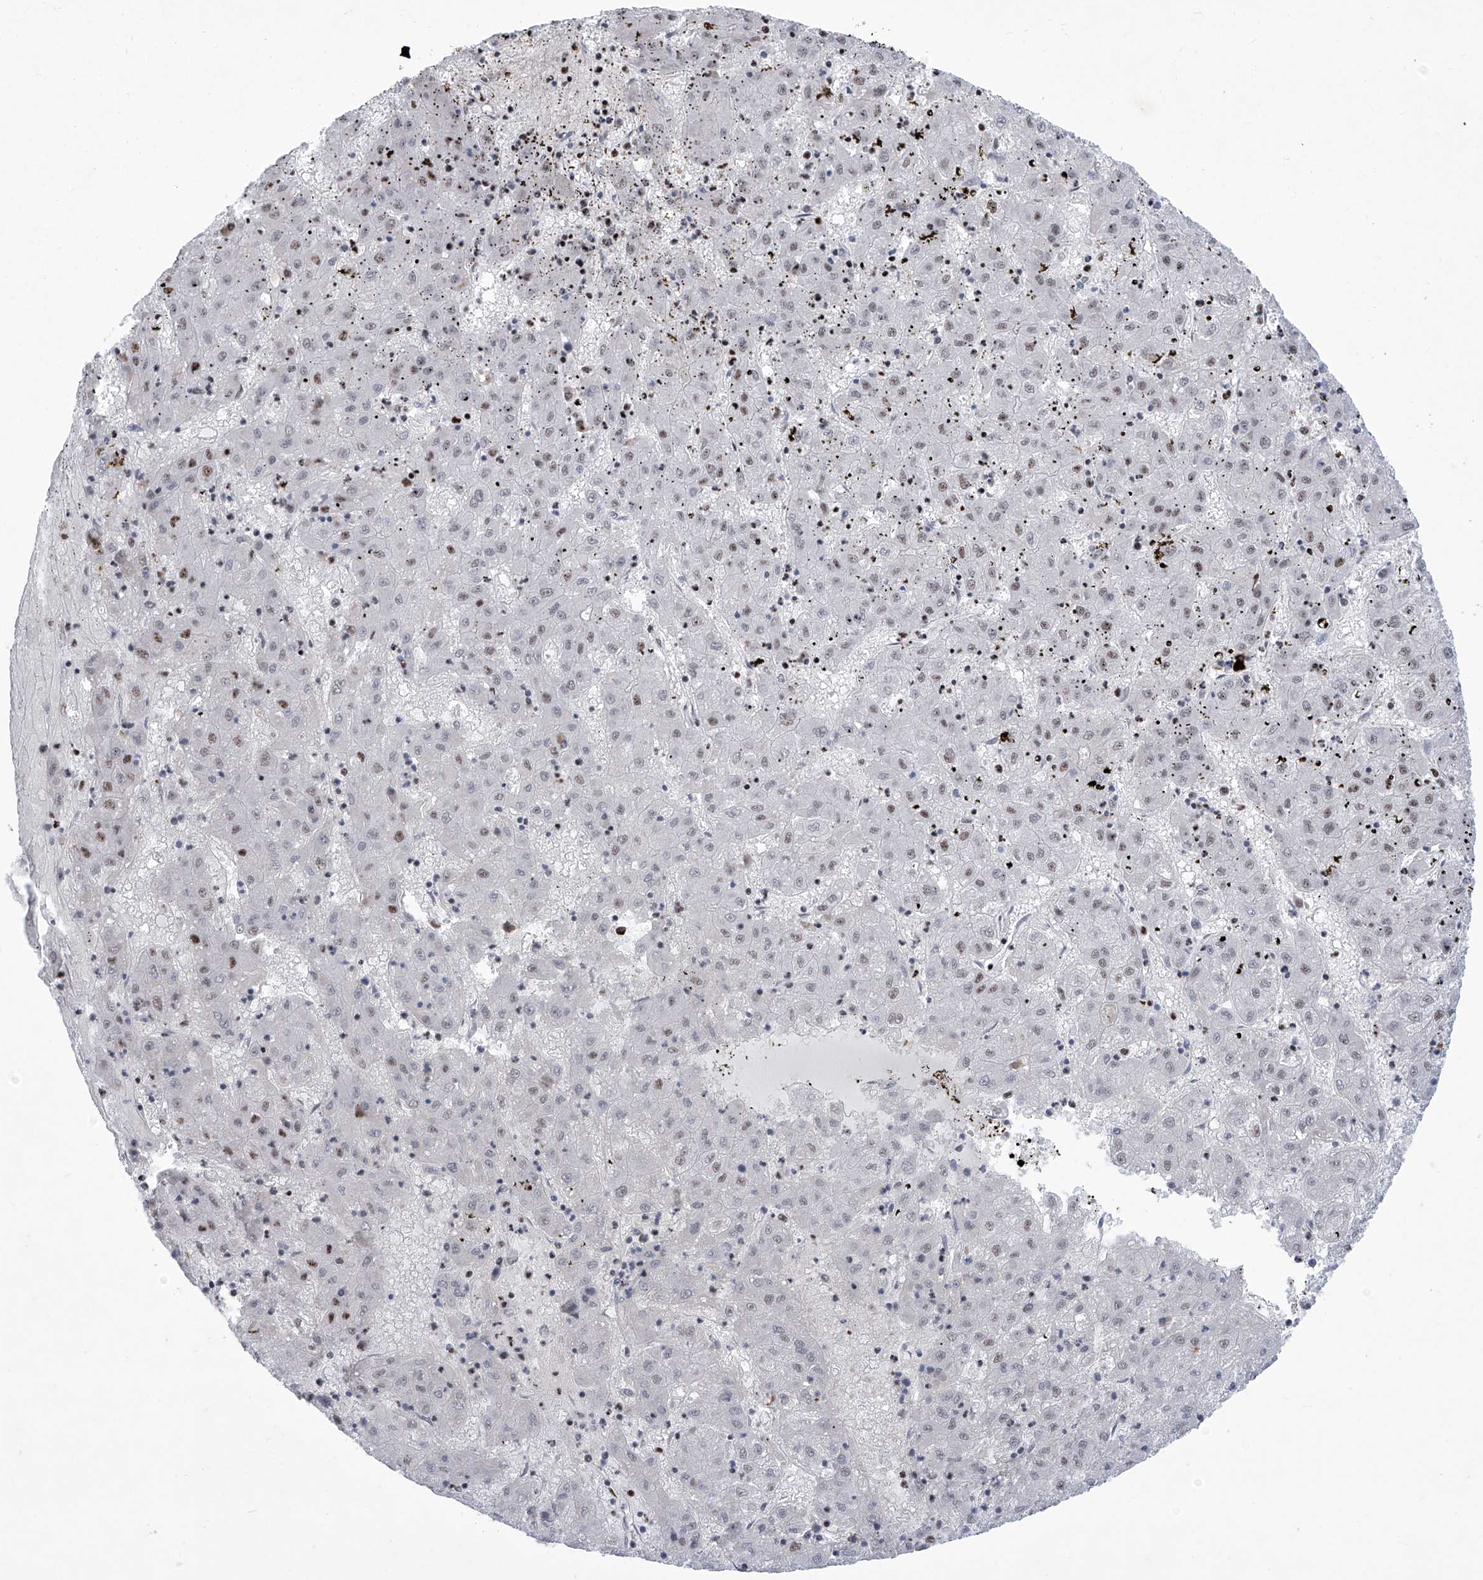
{"staining": {"intensity": "weak", "quantity": "<25%", "location": "nuclear"}, "tissue": "liver cancer", "cell_type": "Tumor cells", "image_type": "cancer", "snomed": [{"axis": "morphology", "description": "Carcinoma, Hepatocellular, NOS"}, {"axis": "topography", "description": "Liver"}], "caption": "The histopathology image displays no staining of tumor cells in liver cancer (hepatocellular carcinoma).", "gene": "FBXL4", "patient": {"sex": "male", "age": 72}}